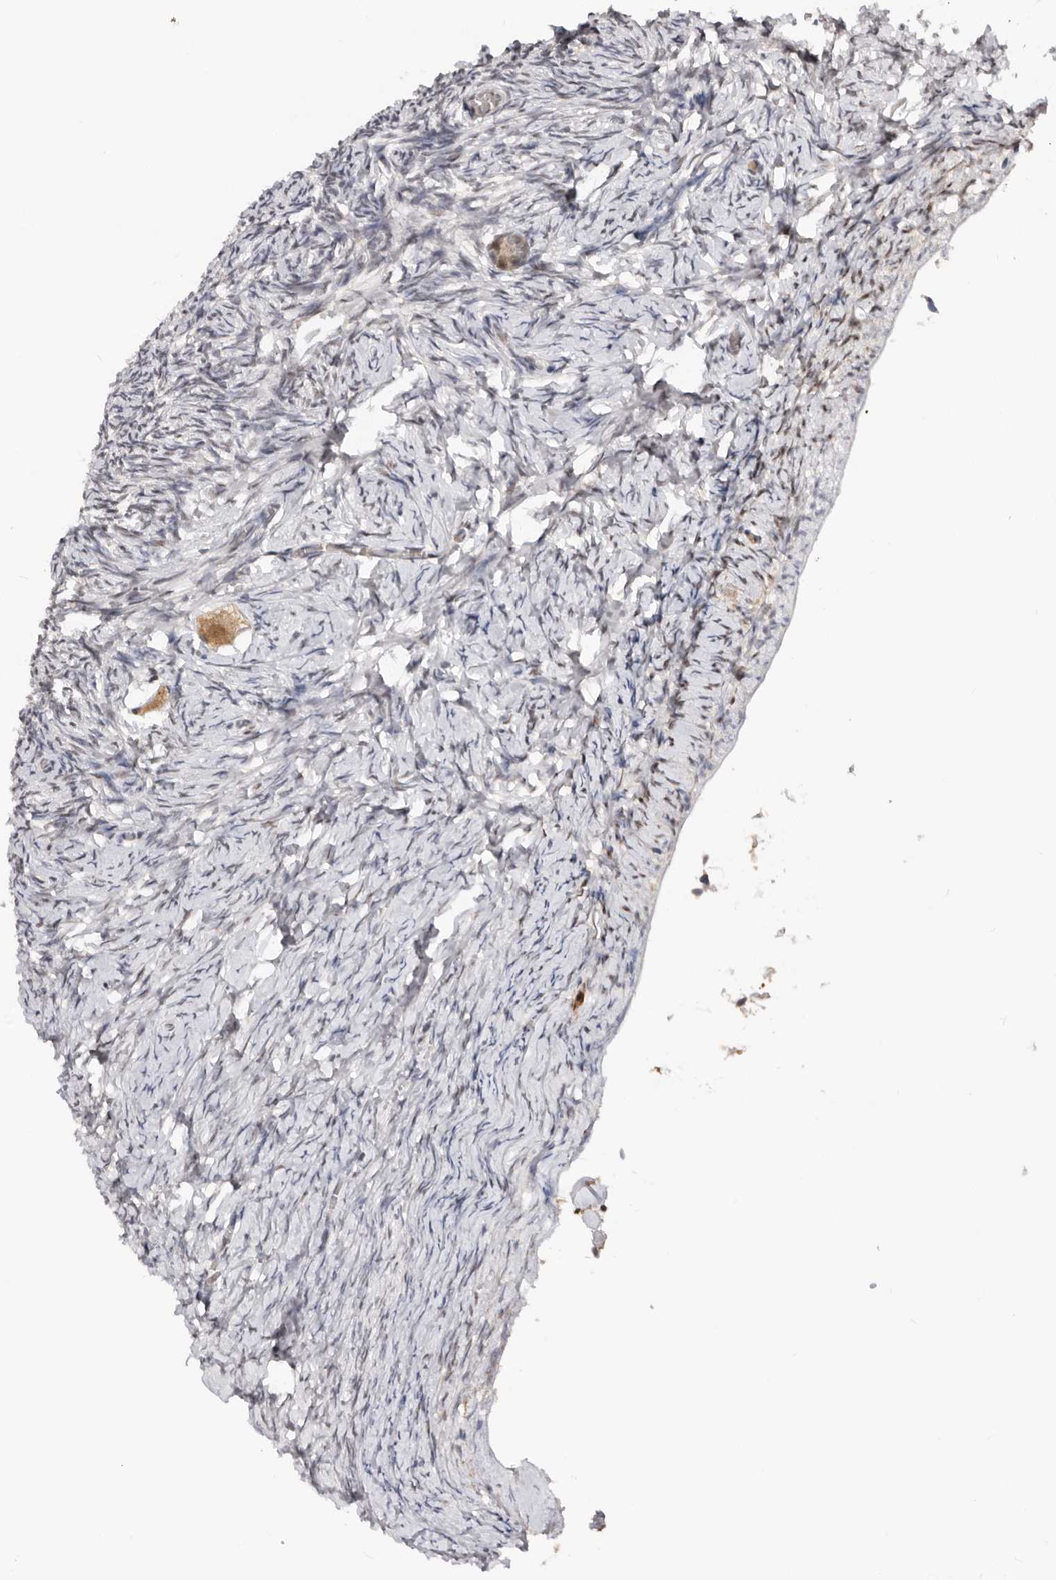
{"staining": {"intensity": "moderate", "quantity": ">75%", "location": "cytoplasmic/membranous"}, "tissue": "ovary", "cell_type": "Follicle cells", "image_type": "normal", "snomed": [{"axis": "morphology", "description": "Normal tissue, NOS"}, {"axis": "topography", "description": "Ovary"}], "caption": "Ovary stained for a protein exhibits moderate cytoplasmic/membranous positivity in follicle cells. (DAB (3,3'-diaminobenzidine) = brown stain, brightfield microscopy at high magnification).", "gene": "BRCA2", "patient": {"sex": "female", "age": 27}}